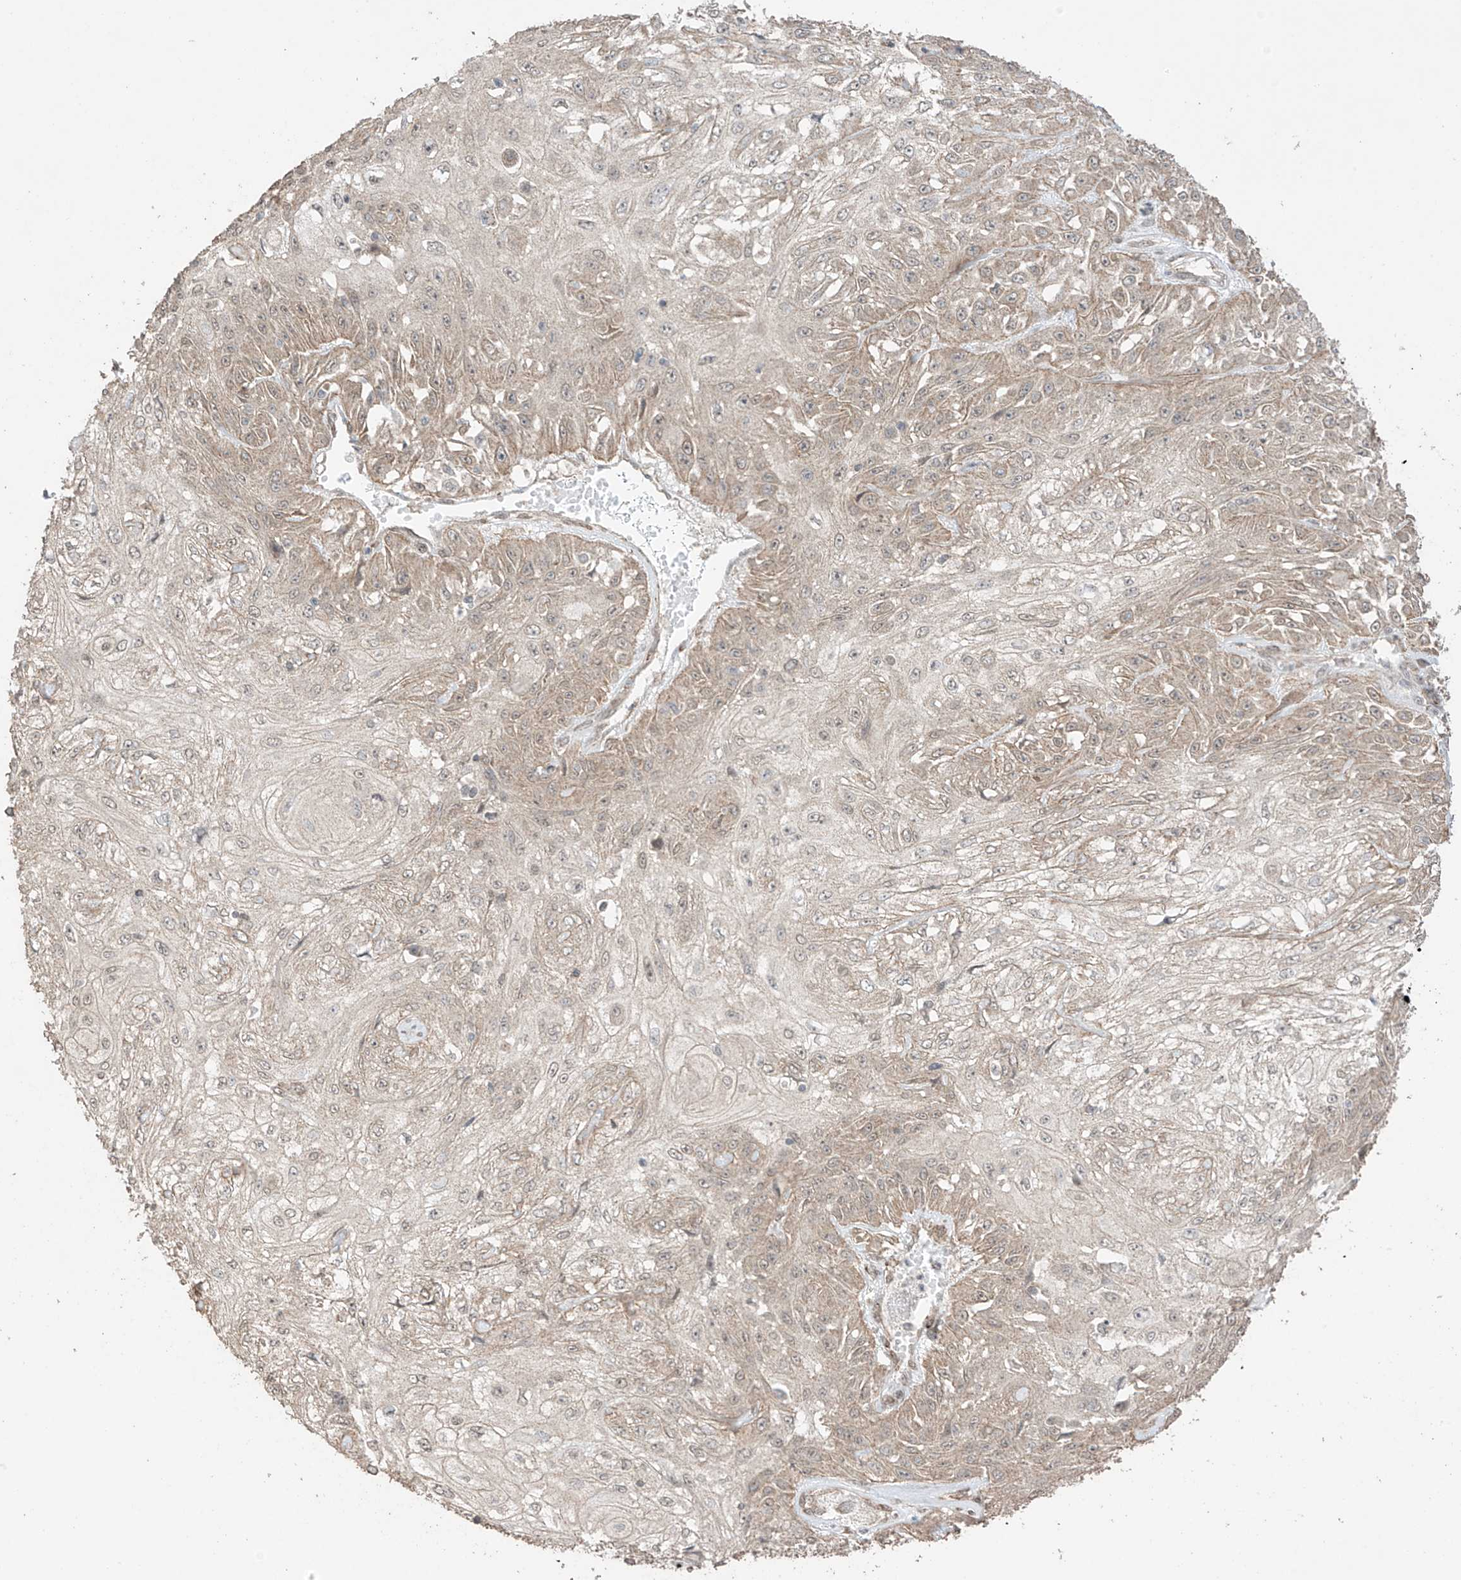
{"staining": {"intensity": "weak", "quantity": "<25%", "location": "cytoplasmic/membranous,nuclear"}, "tissue": "skin cancer", "cell_type": "Tumor cells", "image_type": "cancer", "snomed": [{"axis": "morphology", "description": "Squamous cell carcinoma, NOS"}, {"axis": "morphology", "description": "Squamous cell carcinoma, metastatic, NOS"}, {"axis": "topography", "description": "Skin"}, {"axis": "topography", "description": "Lymph node"}], "caption": "This is an immunohistochemistry (IHC) image of human skin cancer. There is no expression in tumor cells.", "gene": "TTLL5", "patient": {"sex": "male", "age": 75}}